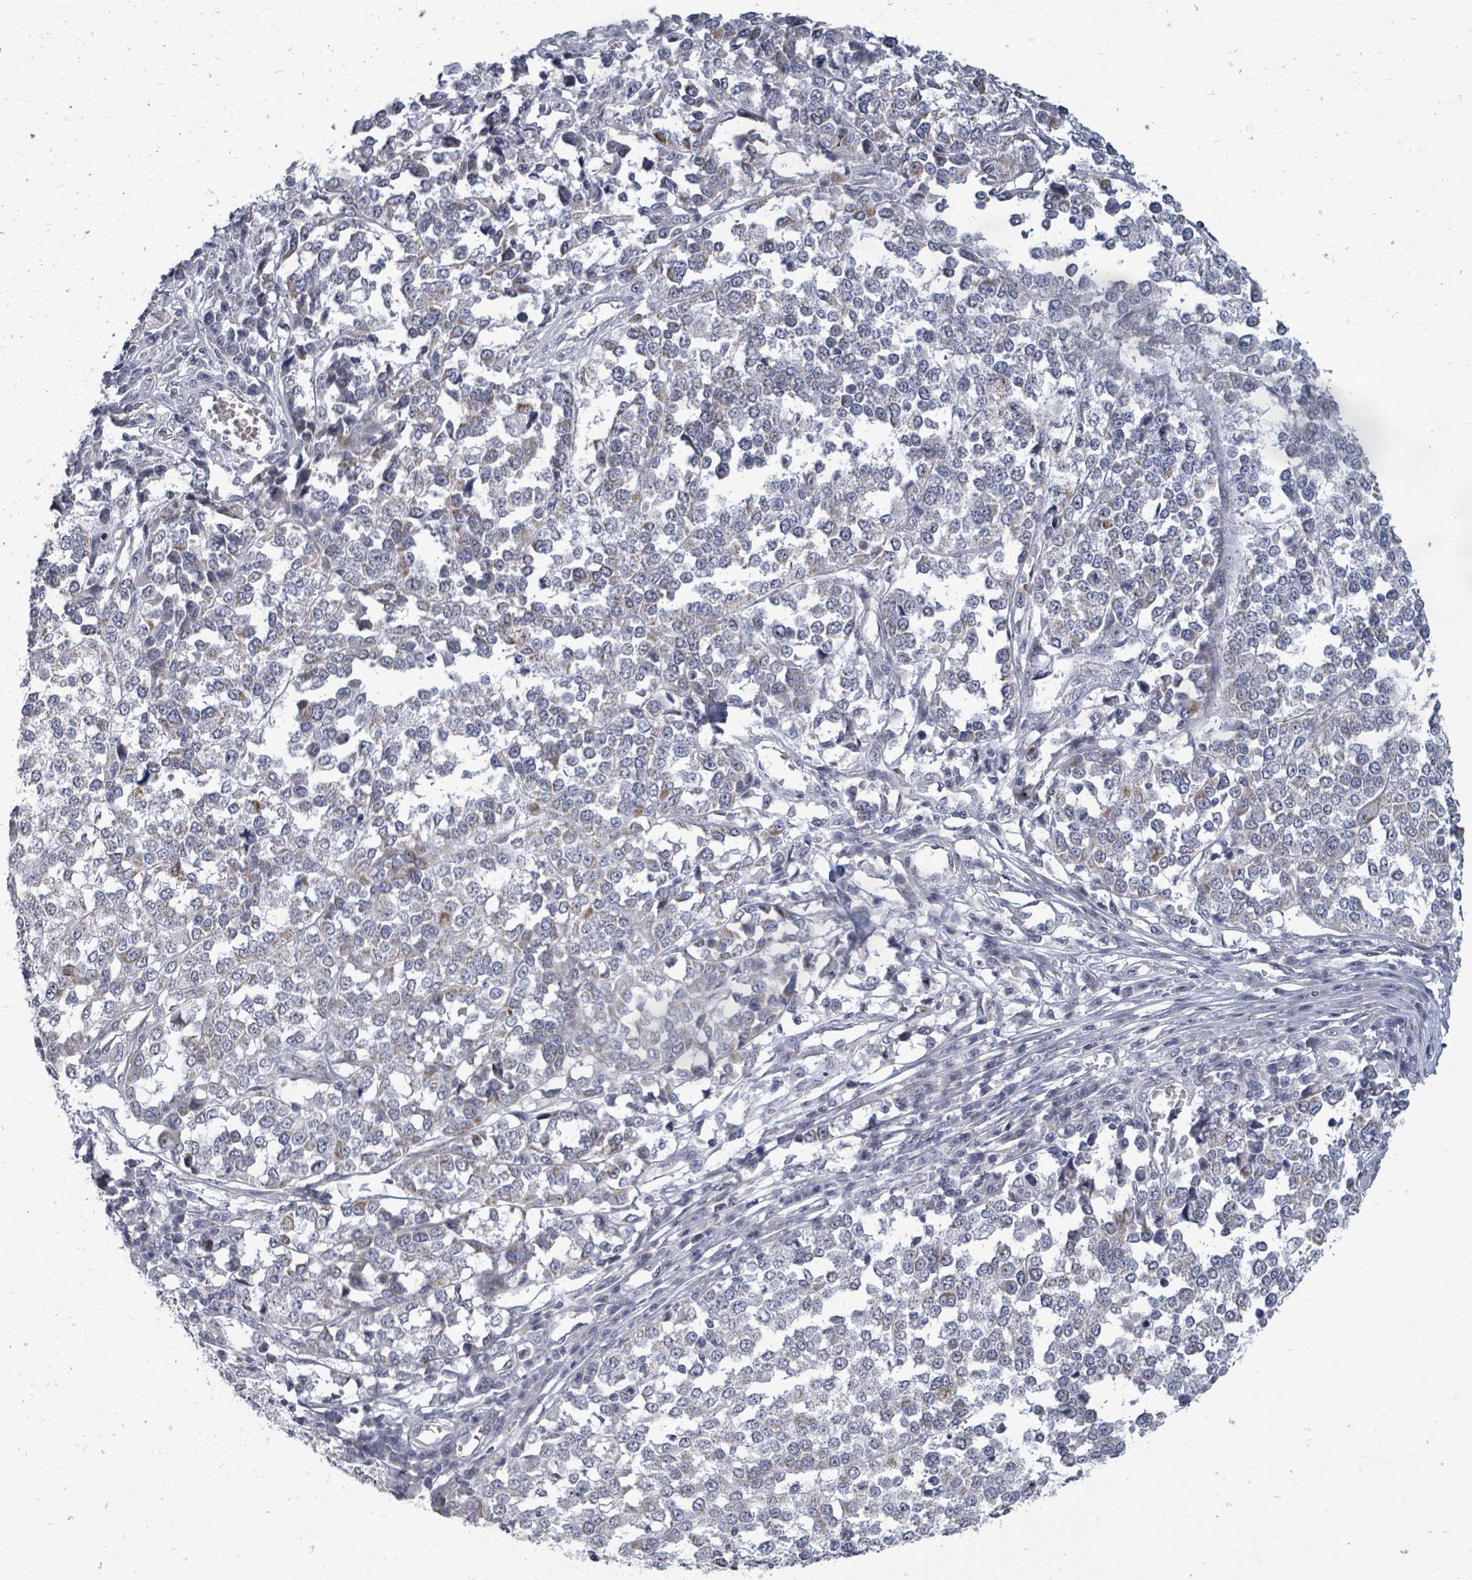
{"staining": {"intensity": "weak", "quantity": "<25%", "location": "cytoplasmic/membranous"}, "tissue": "melanoma", "cell_type": "Tumor cells", "image_type": "cancer", "snomed": [{"axis": "morphology", "description": "Malignant melanoma, Metastatic site"}, {"axis": "topography", "description": "Lymph node"}], "caption": "IHC of malignant melanoma (metastatic site) shows no staining in tumor cells.", "gene": "PTPN20", "patient": {"sex": "male", "age": 44}}